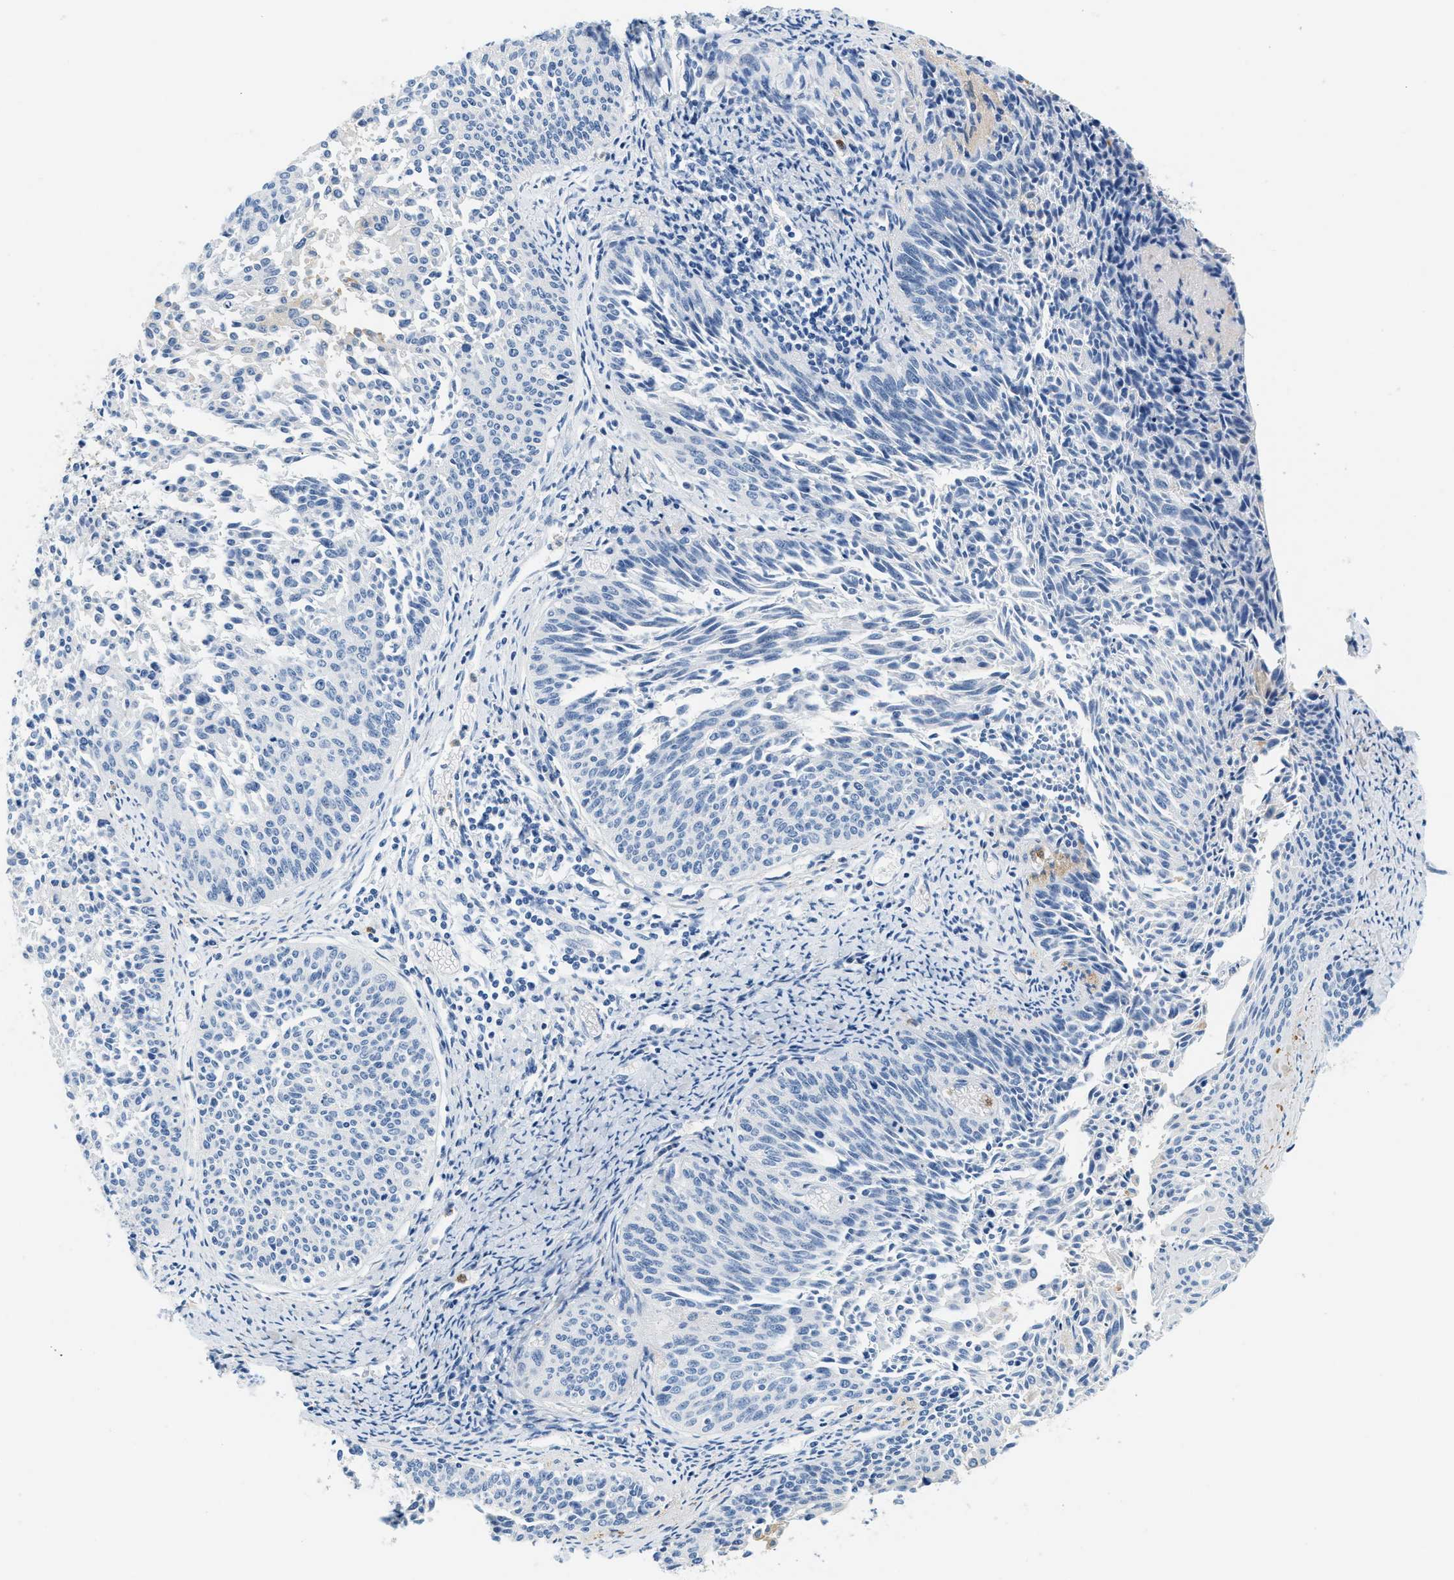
{"staining": {"intensity": "negative", "quantity": "none", "location": "none"}, "tissue": "cervical cancer", "cell_type": "Tumor cells", "image_type": "cancer", "snomed": [{"axis": "morphology", "description": "Squamous cell carcinoma, NOS"}, {"axis": "topography", "description": "Cervix"}], "caption": "DAB (3,3'-diaminobenzidine) immunohistochemical staining of cervical cancer (squamous cell carcinoma) exhibits no significant expression in tumor cells.", "gene": "LCN2", "patient": {"sex": "female", "age": 55}}